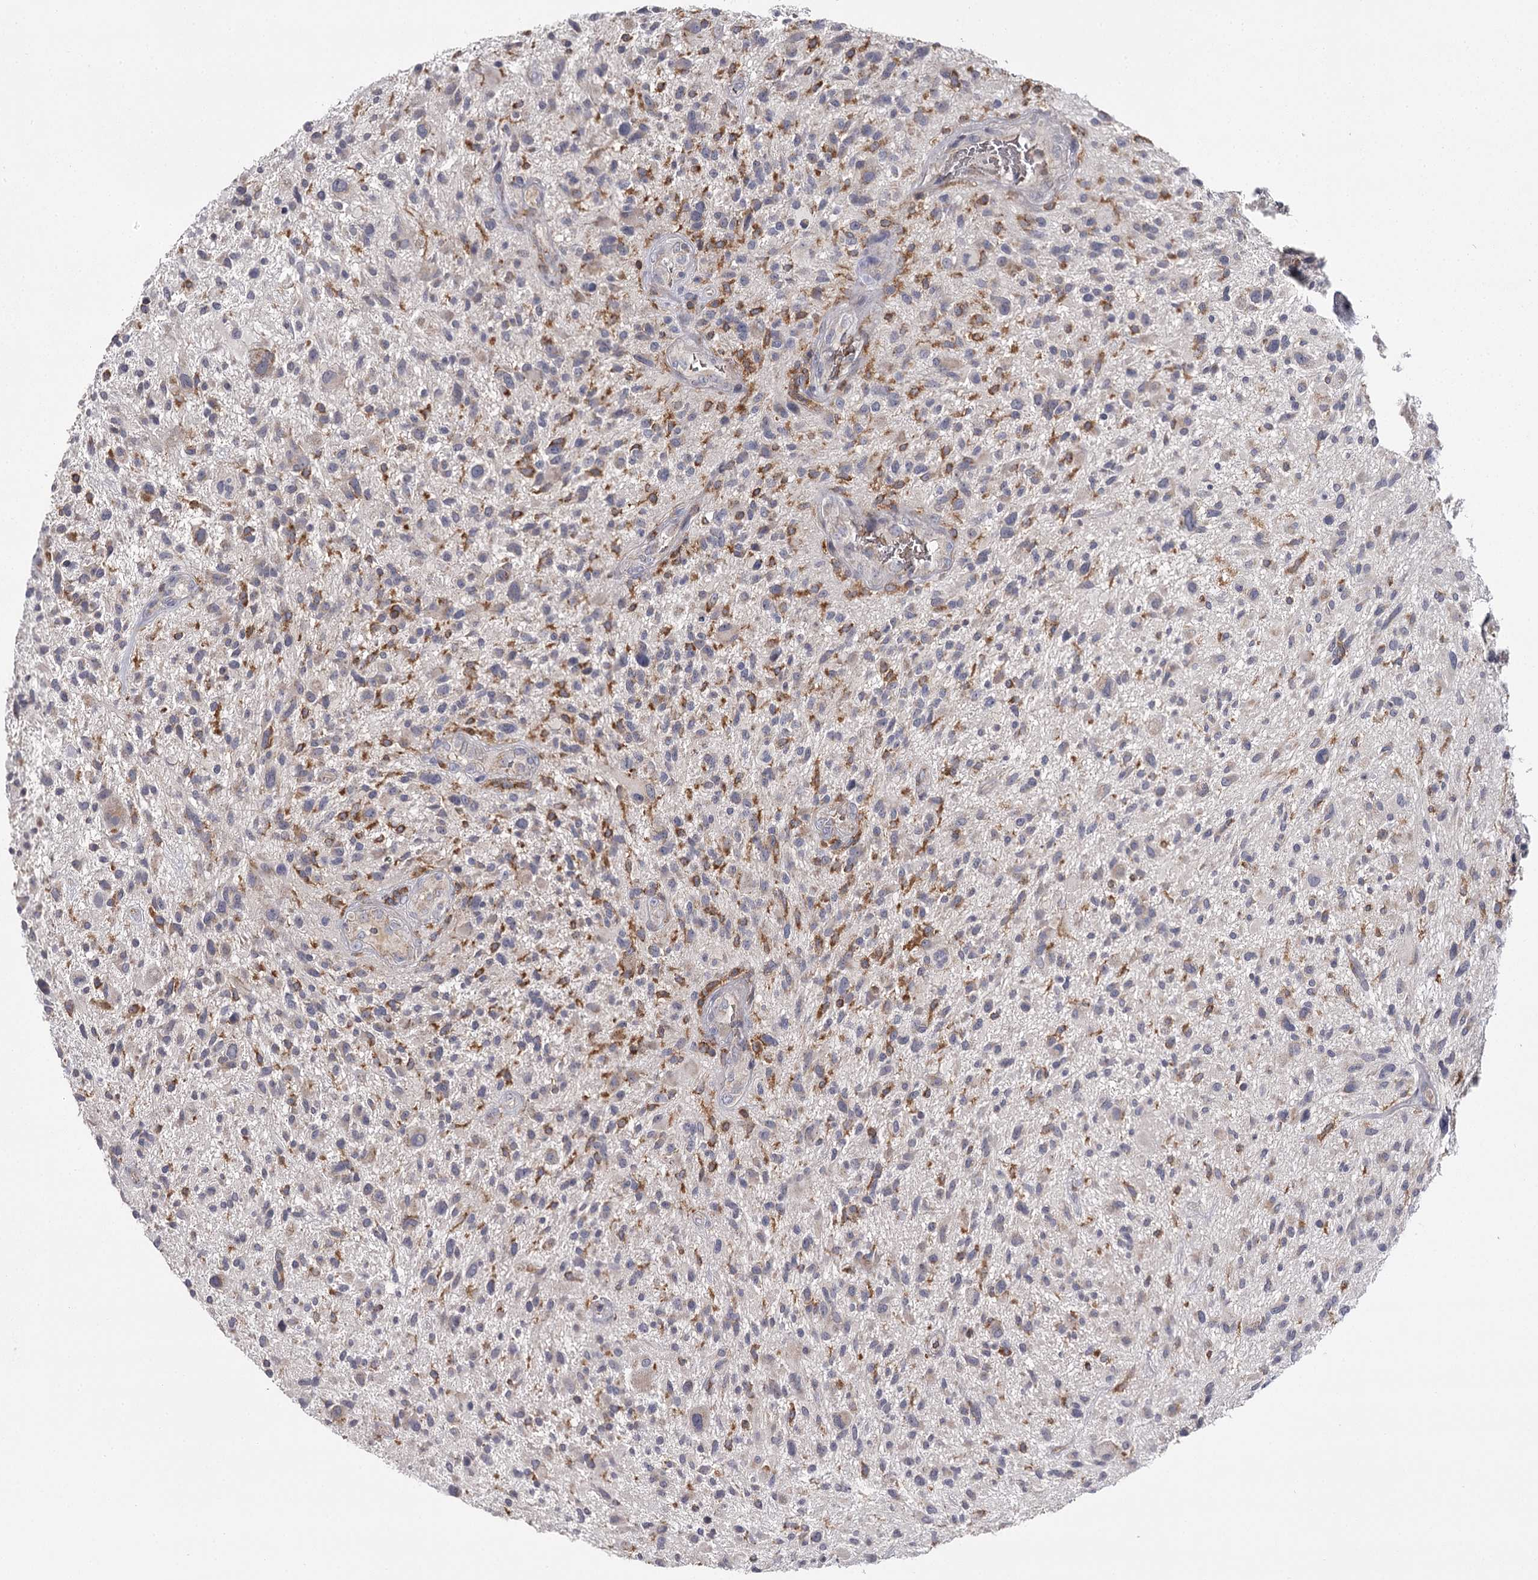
{"staining": {"intensity": "negative", "quantity": "none", "location": "none"}, "tissue": "glioma", "cell_type": "Tumor cells", "image_type": "cancer", "snomed": [{"axis": "morphology", "description": "Glioma, malignant, High grade"}, {"axis": "topography", "description": "Brain"}], "caption": "This is an IHC photomicrograph of glioma. There is no staining in tumor cells.", "gene": "RASSF6", "patient": {"sex": "male", "age": 47}}